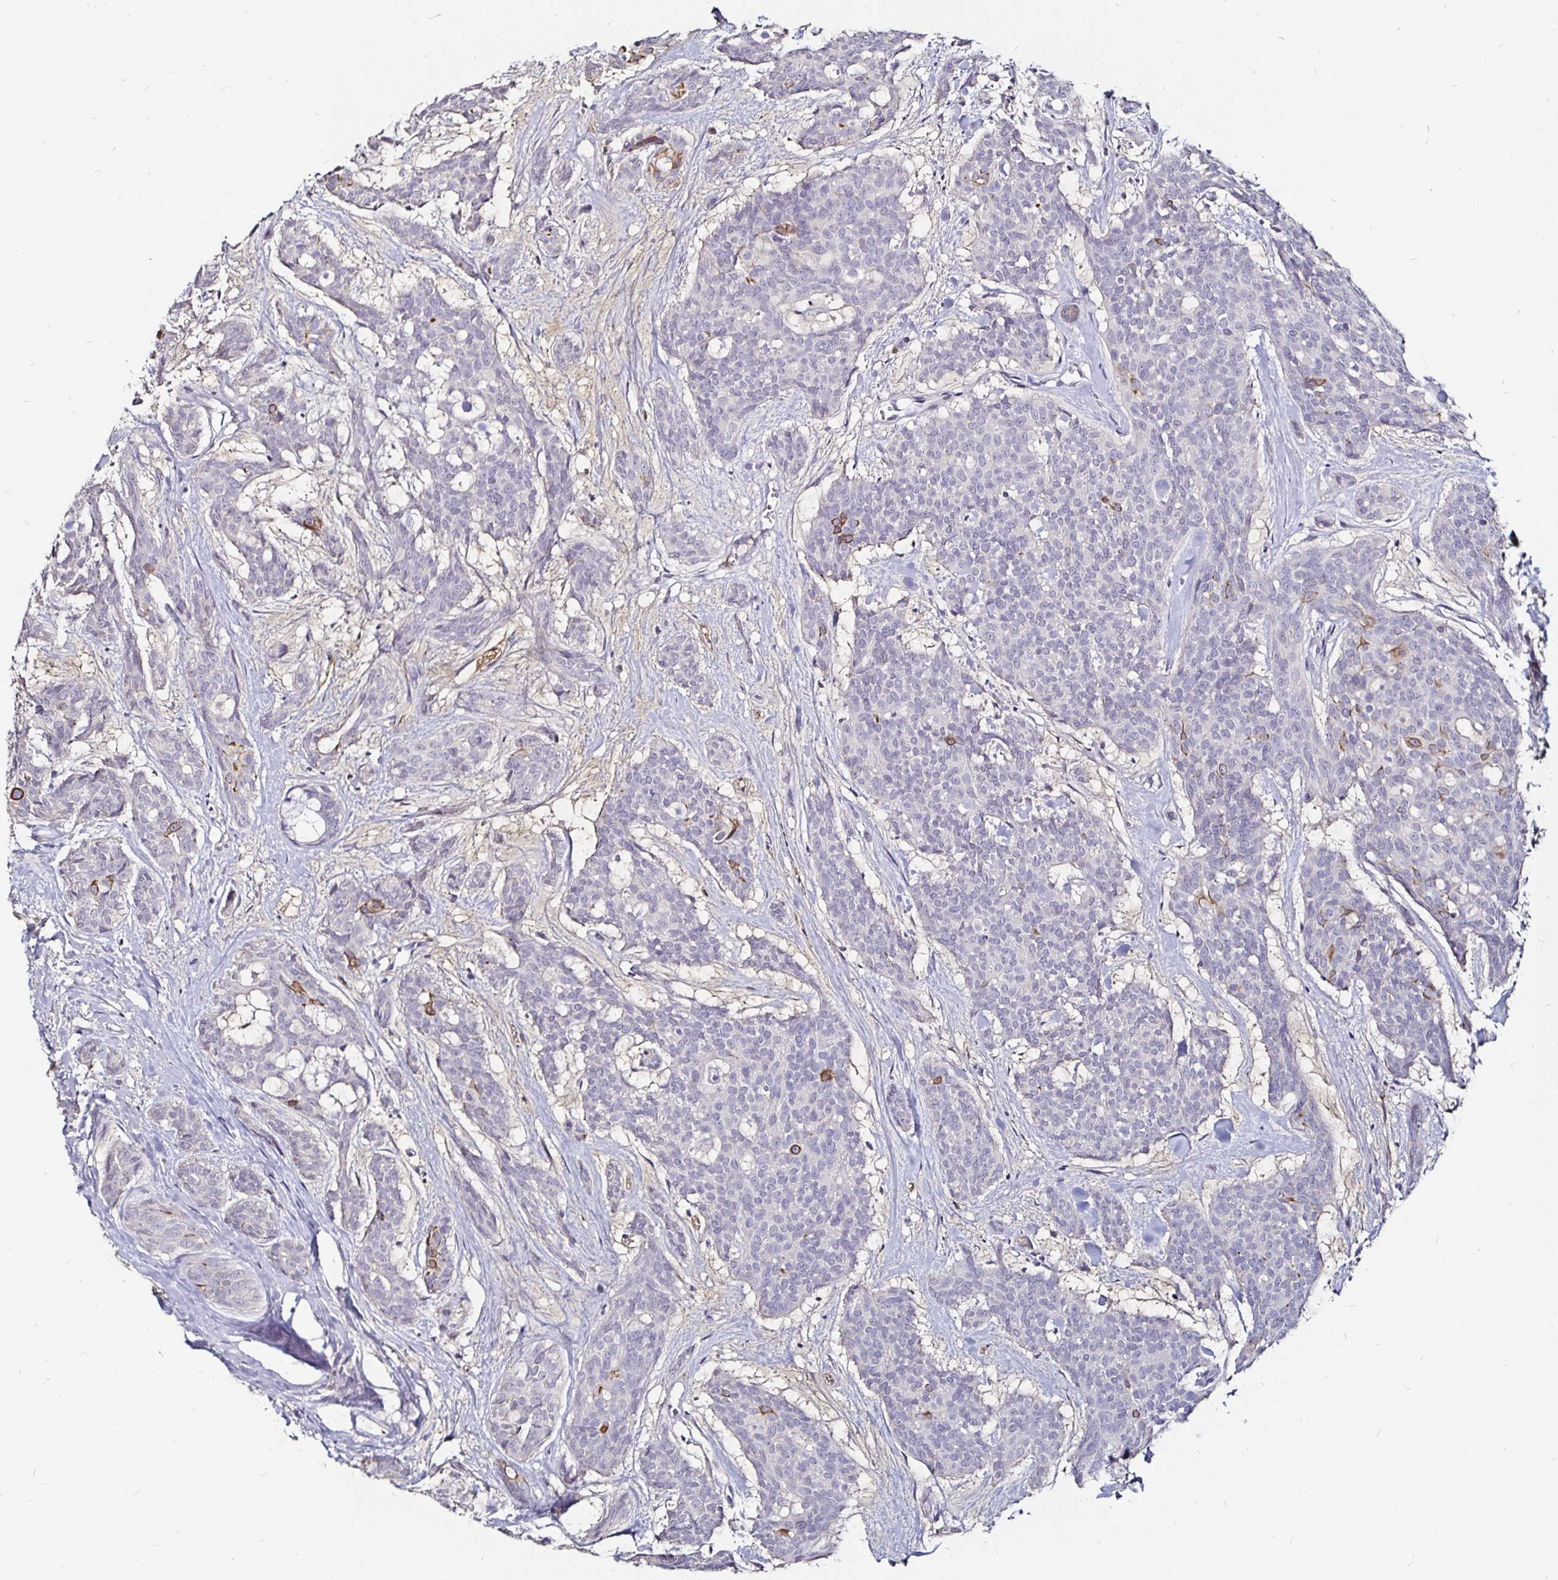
{"staining": {"intensity": "negative", "quantity": "none", "location": "none"}, "tissue": "head and neck cancer", "cell_type": "Tumor cells", "image_type": "cancer", "snomed": [{"axis": "morphology", "description": "Adenocarcinoma, NOS"}, {"axis": "topography", "description": "Head-Neck"}], "caption": "An immunohistochemistry image of adenocarcinoma (head and neck) is shown. There is no staining in tumor cells of adenocarcinoma (head and neck).", "gene": "FAIM2", "patient": {"sex": "male", "age": 66}}